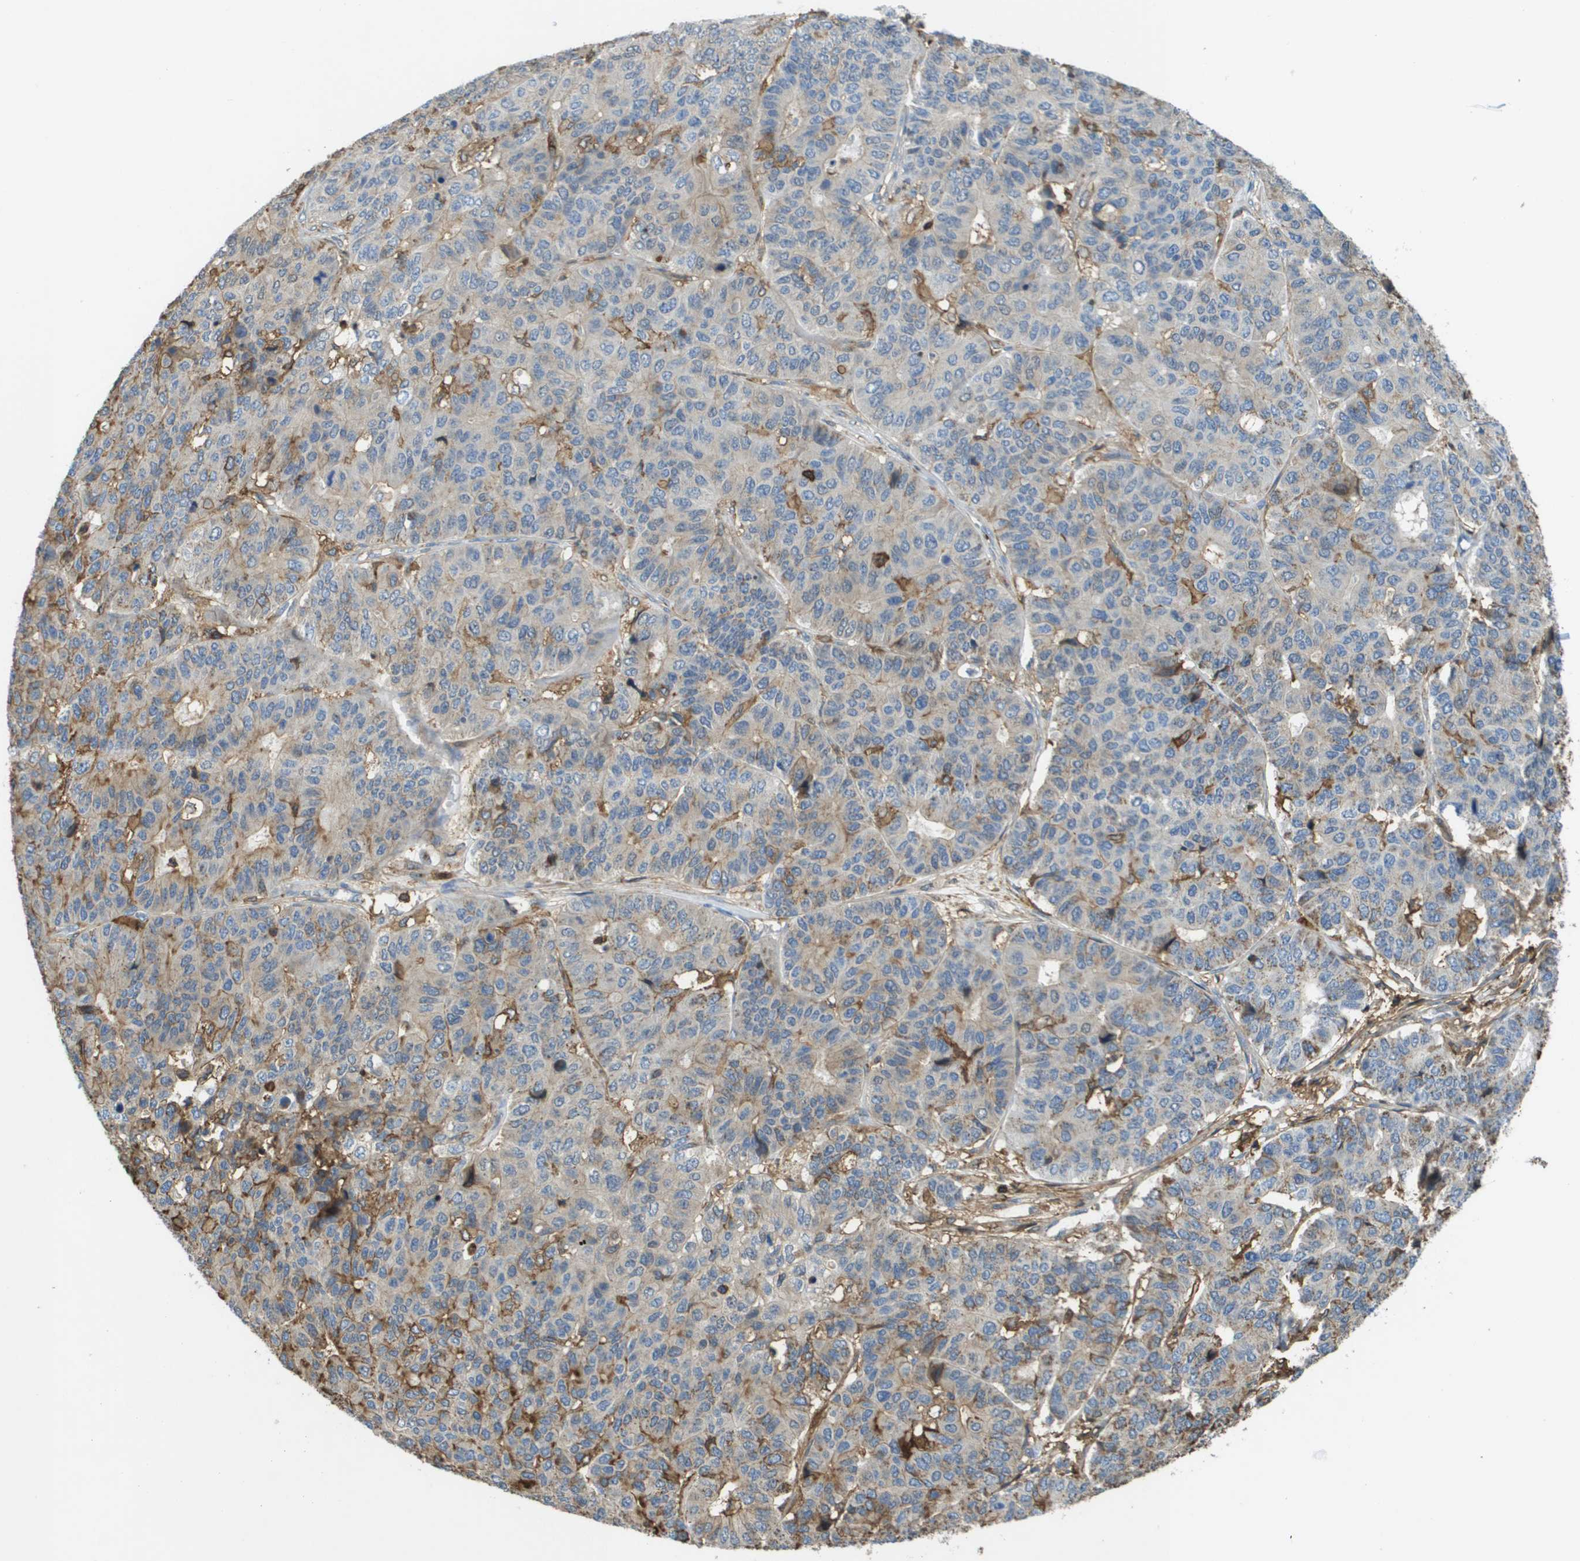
{"staining": {"intensity": "moderate", "quantity": "25%-75%", "location": "cytoplasmic/membranous"}, "tissue": "pancreatic cancer", "cell_type": "Tumor cells", "image_type": "cancer", "snomed": [{"axis": "morphology", "description": "Adenocarcinoma, NOS"}, {"axis": "topography", "description": "Pancreas"}], "caption": "This micrograph reveals IHC staining of adenocarcinoma (pancreatic), with medium moderate cytoplasmic/membranous expression in about 25%-75% of tumor cells.", "gene": "PASK", "patient": {"sex": "male", "age": 50}}